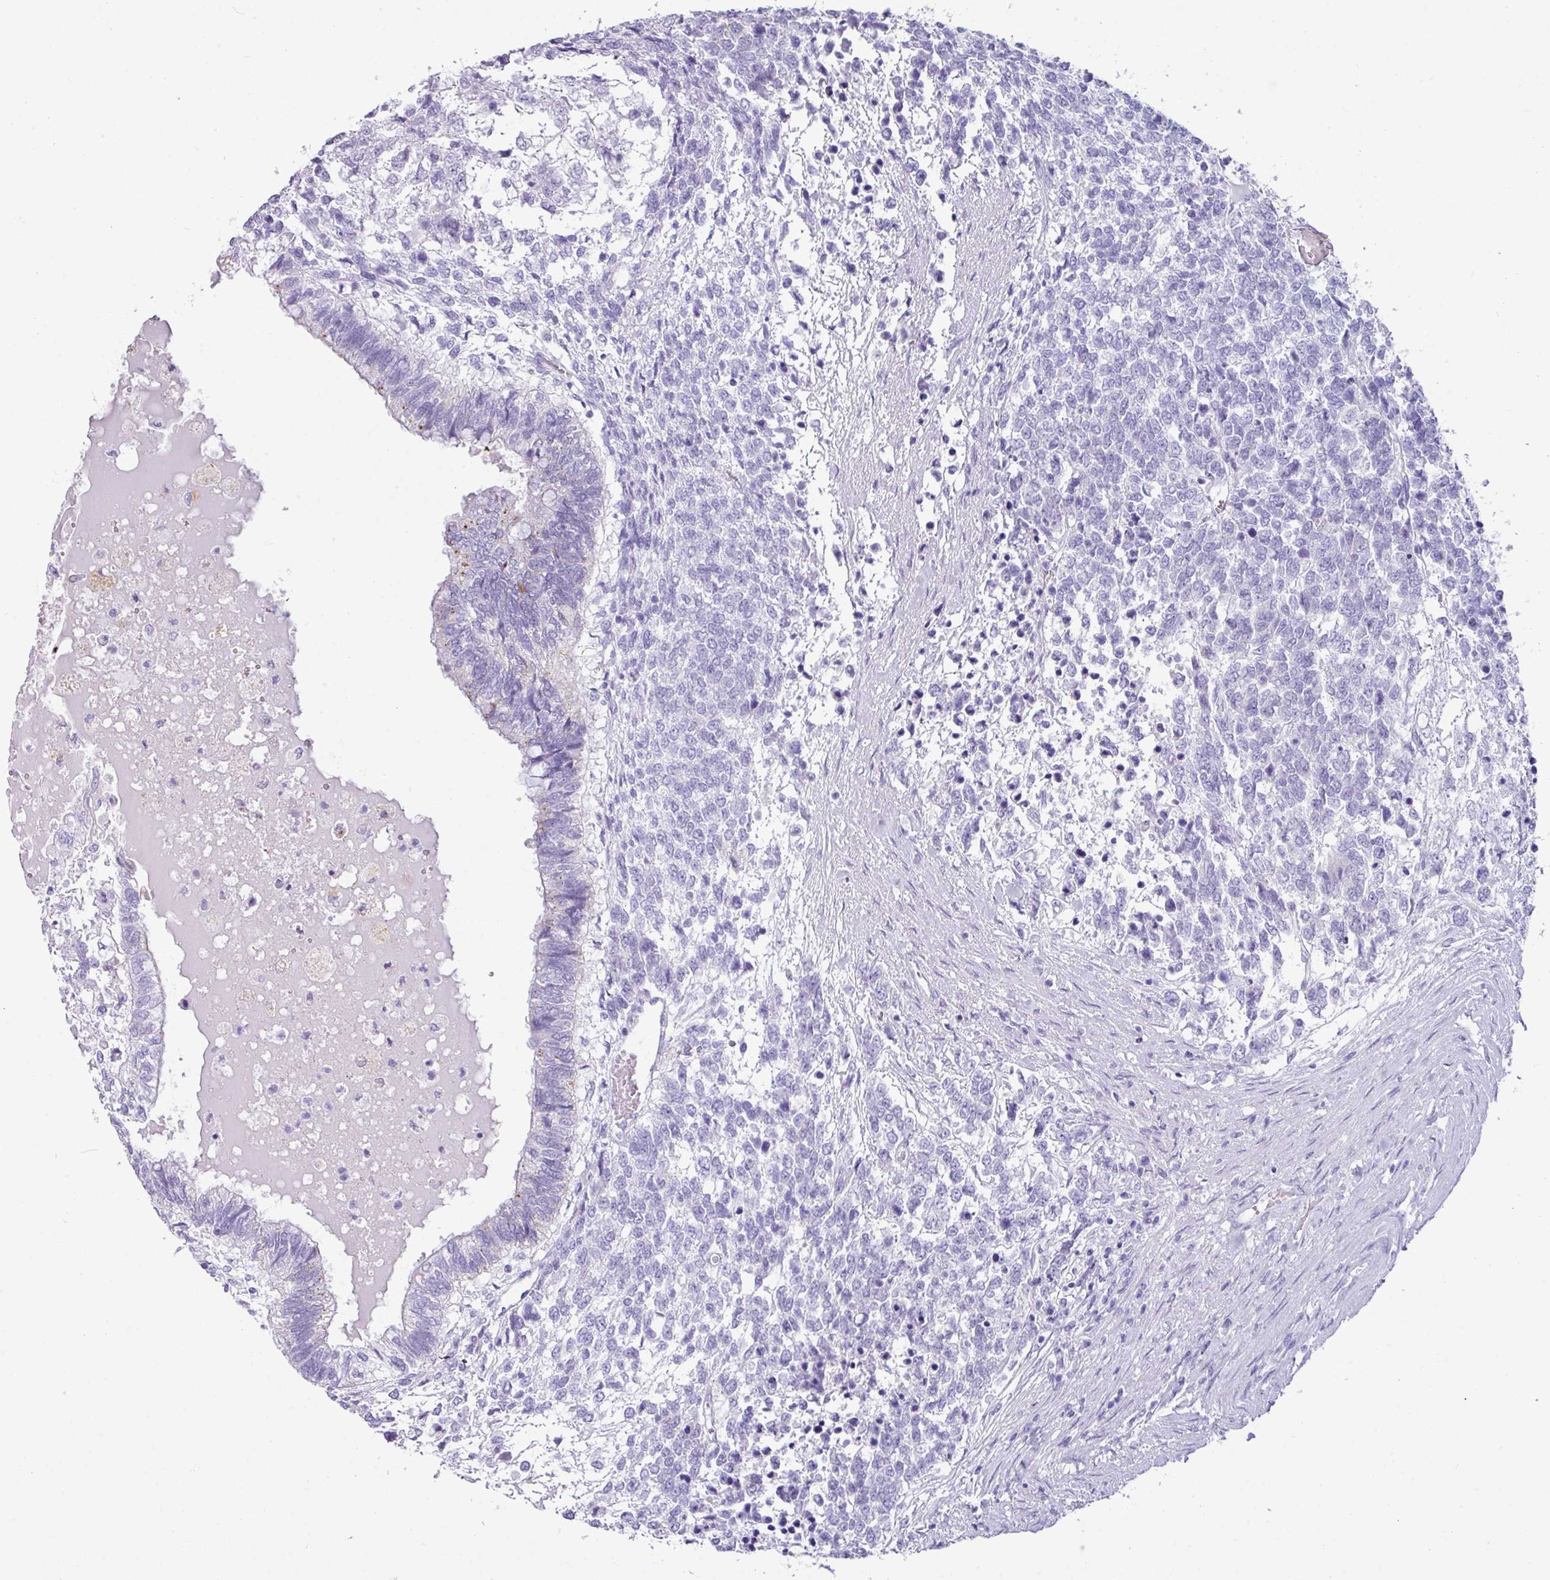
{"staining": {"intensity": "negative", "quantity": "none", "location": "none"}, "tissue": "testis cancer", "cell_type": "Tumor cells", "image_type": "cancer", "snomed": [{"axis": "morphology", "description": "Carcinoma, Embryonal, NOS"}, {"axis": "topography", "description": "Testis"}], "caption": "Tumor cells show no significant positivity in embryonal carcinoma (testis).", "gene": "NCCRP1", "patient": {"sex": "male", "age": 23}}